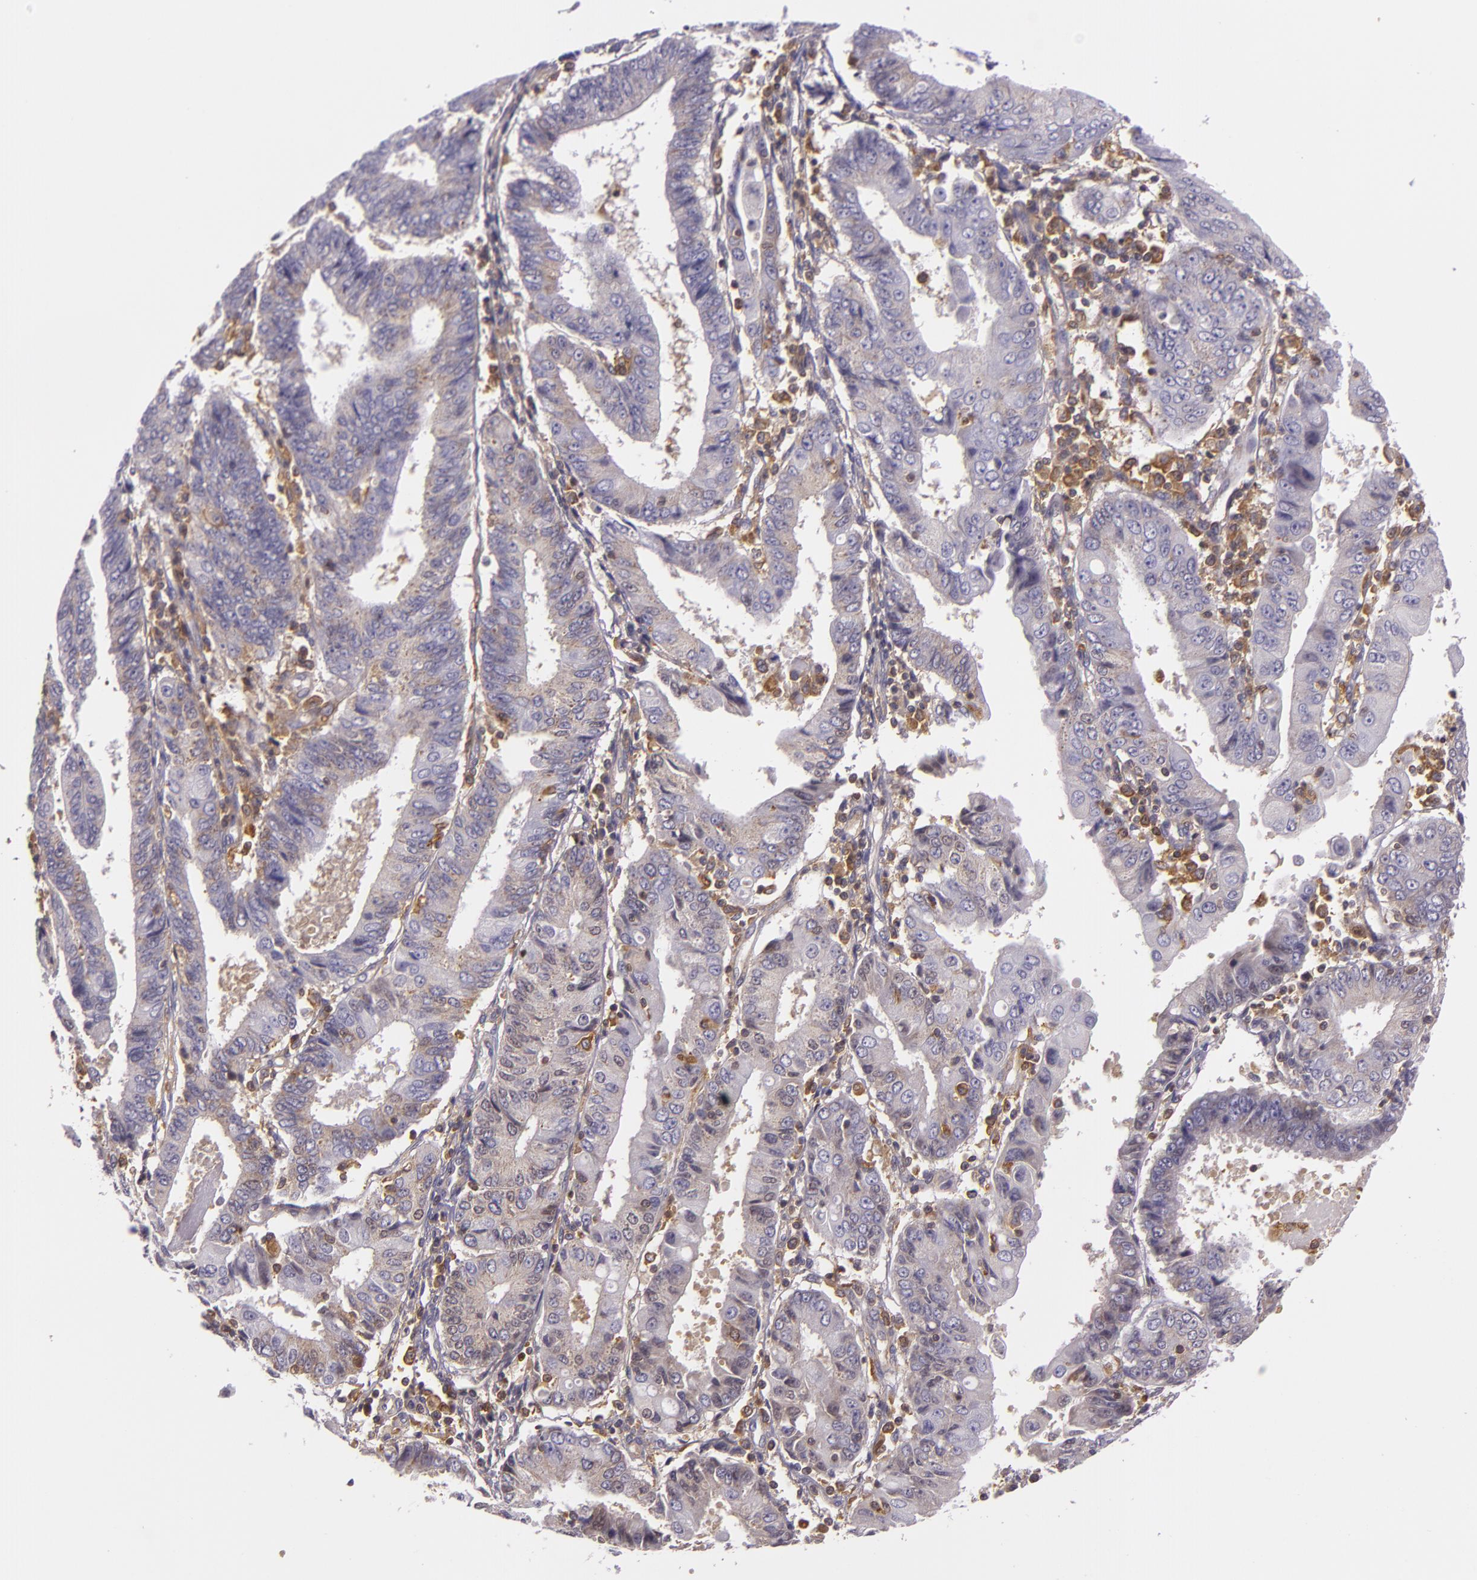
{"staining": {"intensity": "weak", "quantity": "<25%", "location": "cytoplasmic/membranous"}, "tissue": "endometrial cancer", "cell_type": "Tumor cells", "image_type": "cancer", "snomed": [{"axis": "morphology", "description": "Adenocarcinoma, NOS"}, {"axis": "topography", "description": "Endometrium"}], "caption": "IHC photomicrograph of neoplastic tissue: endometrial cancer (adenocarcinoma) stained with DAB reveals no significant protein expression in tumor cells.", "gene": "TLN1", "patient": {"sex": "female", "age": 75}}